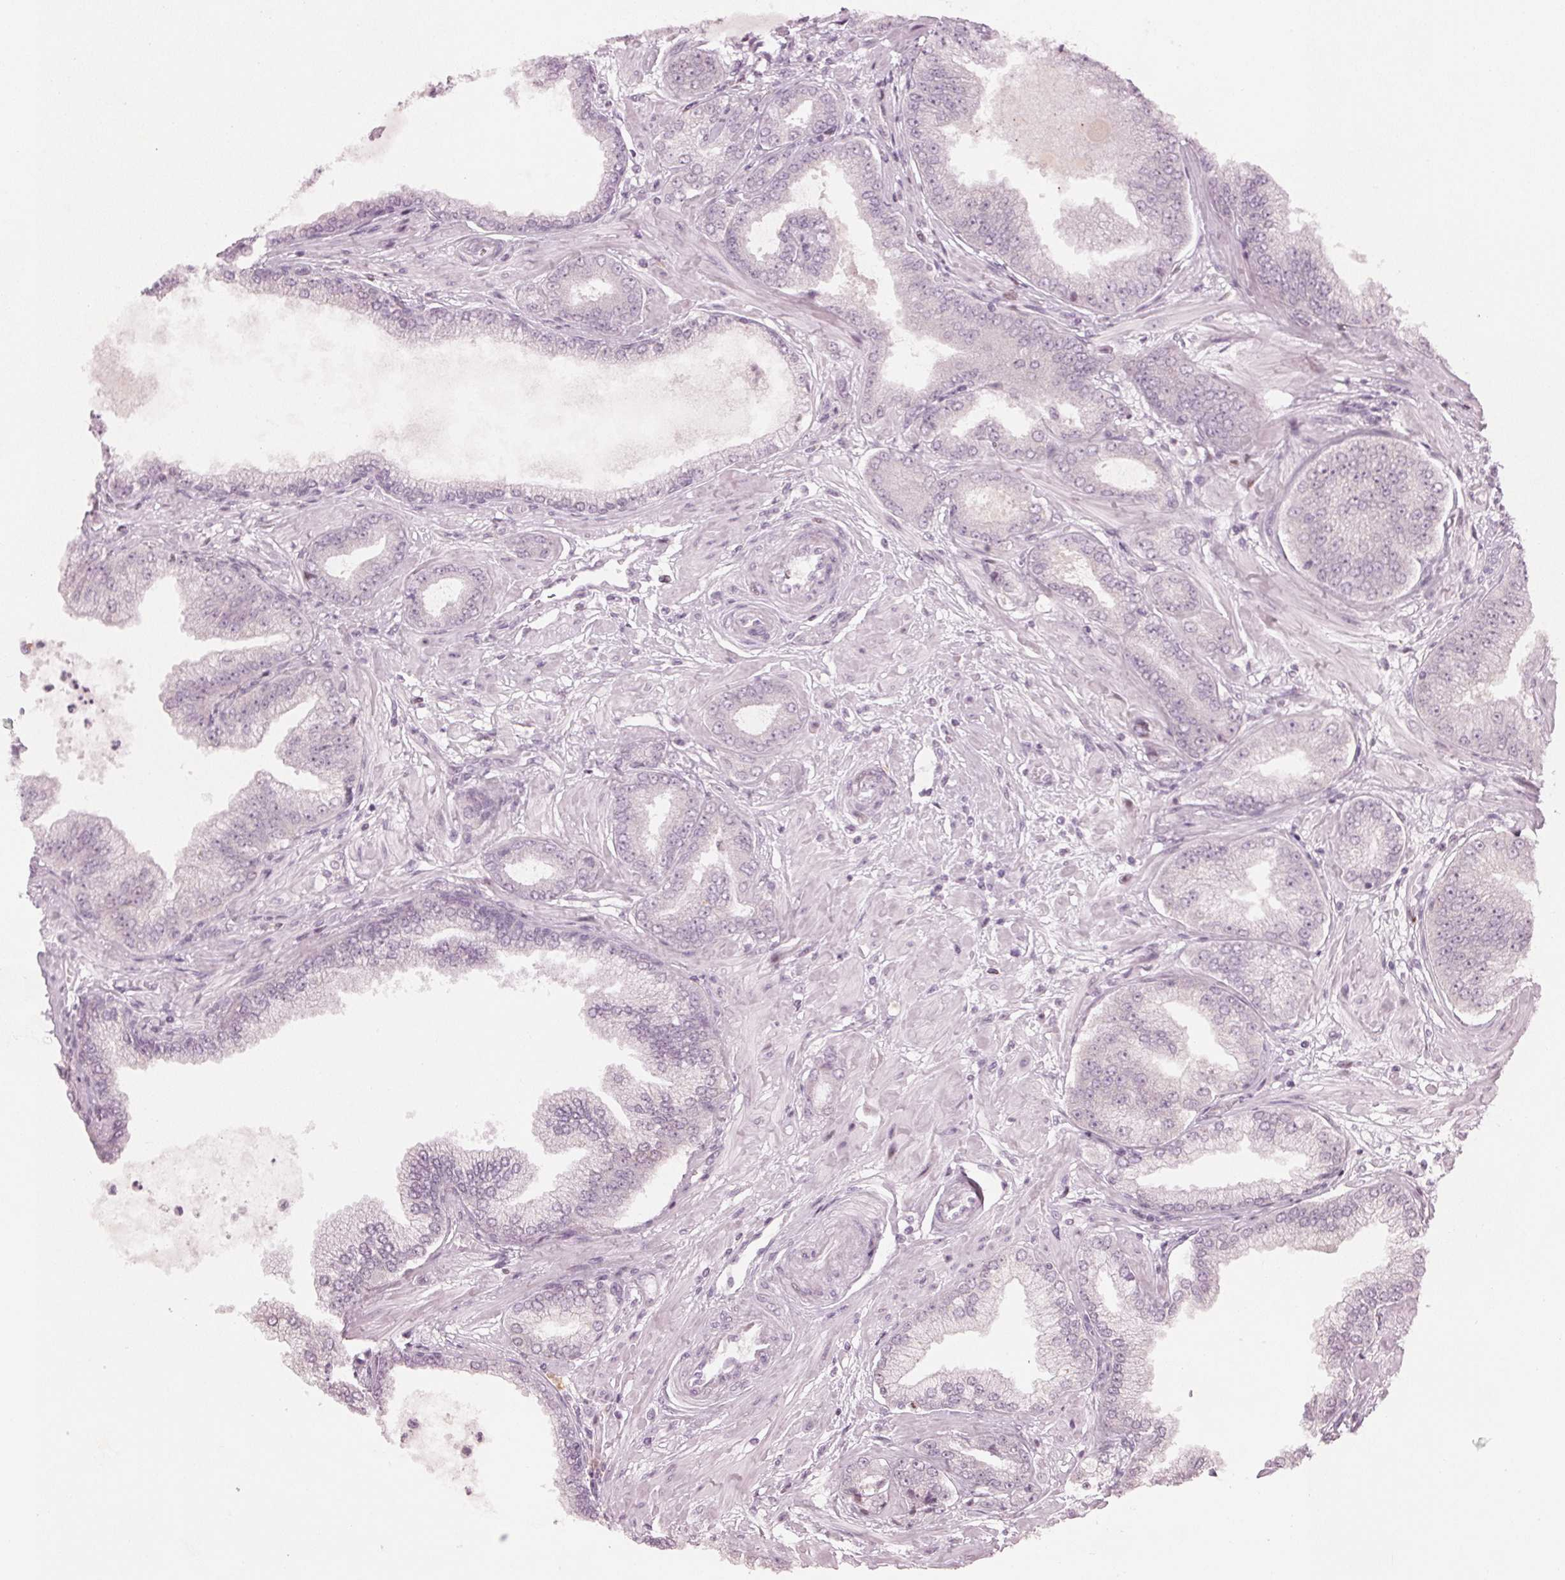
{"staining": {"intensity": "negative", "quantity": "none", "location": "none"}, "tissue": "prostate cancer", "cell_type": "Tumor cells", "image_type": "cancer", "snomed": [{"axis": "morphology", "description": "Adenocarcinoma, Low grade"}, {"axis": "topography", "description": "Prostate"}], "caption": "A photomicrograph of human prostate cancer (adenocarcinoma (low-grade)) is negative for staining in tumor cells.", "gene": "SFRP4", "patient": {"sex": "male", "age": 55}}